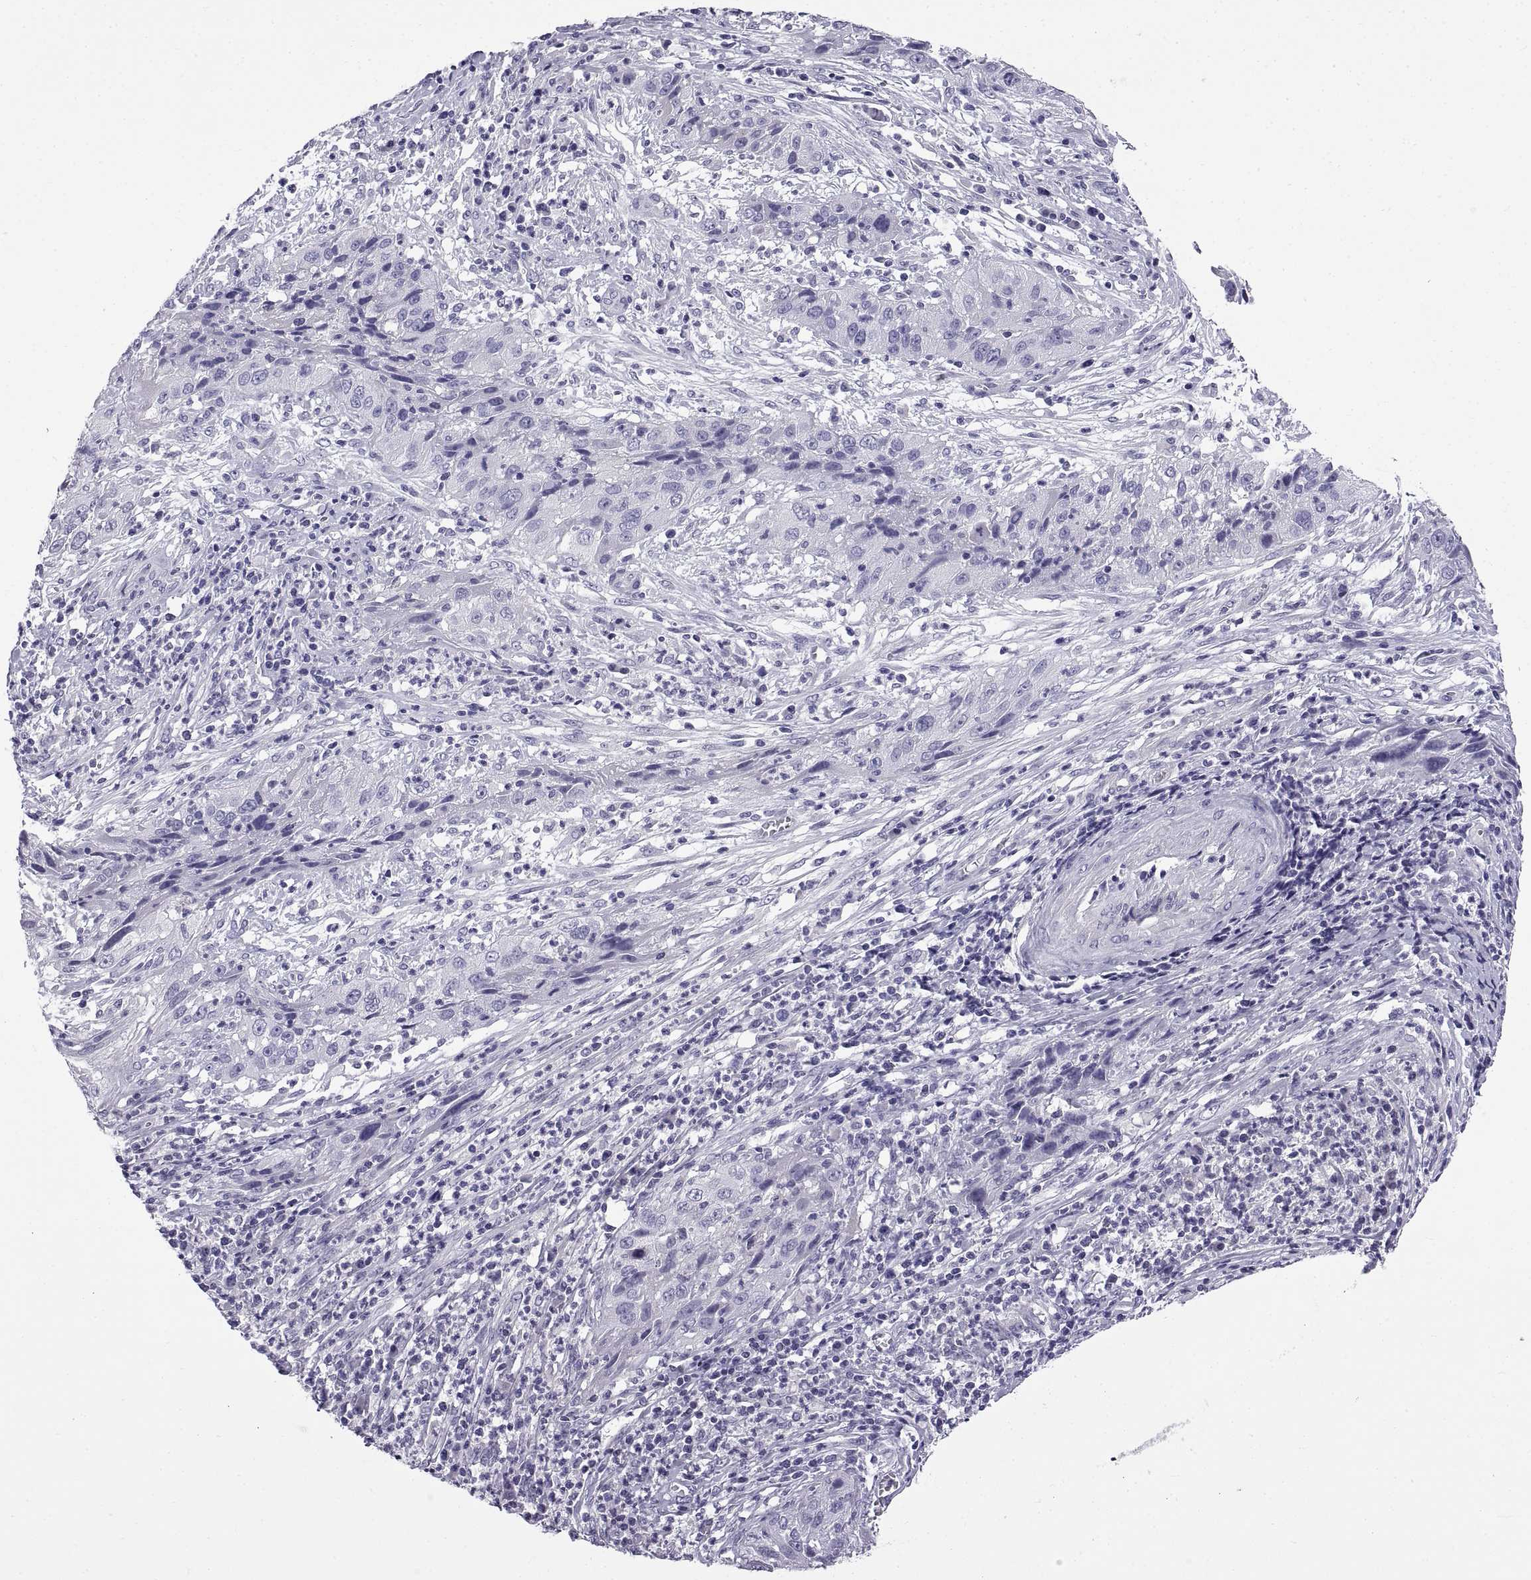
{"staining": {"intensity": "negative", "quantity": "none", "location": "none"}, "tissue": "cervical cancer", "cell_type": "Tumor cells", "image_type": "cancer", "snomed": [{"axis": "morphology", "description": "Squamous cell carcinoma, NOS"}, {"axis": "topography", "description": "Cervix"}], "caption": "Immunohistochemistry (IHC) photomicrograph of neoplastic tissue: cervical cancer (squamous cell carcinoma) stained with DAB (3,3'-diaminobenzidine) demonstrates no significant protein staining in tumor cells. (Stains: DAB (3,3'-diaminobenzidine) IHC with hematoxylin counter stain, Microscopy: brightfield microscopy at high magnification).", "gene": "SPDYE1", "patient": {"sex": "female", "age": 32}}